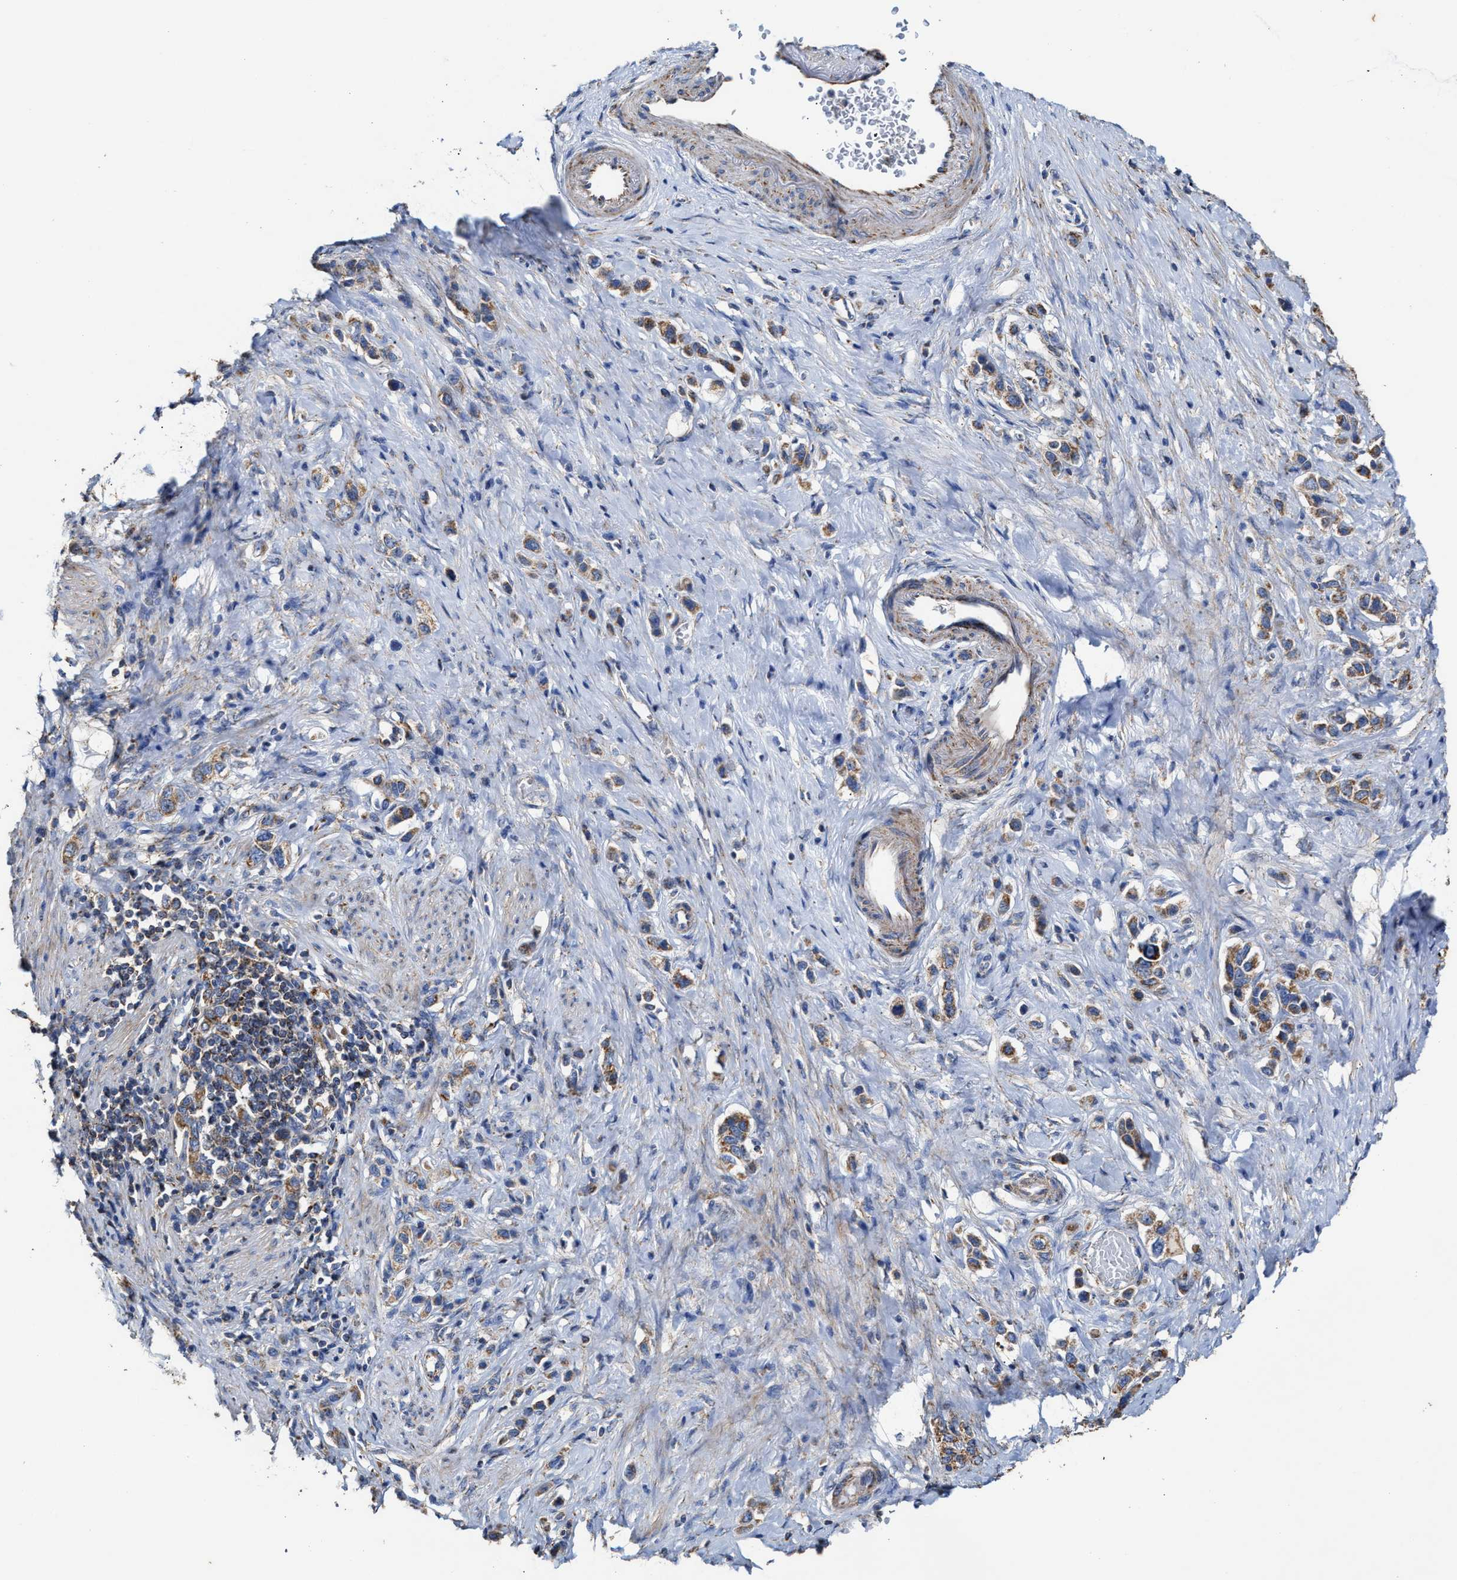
{"staining": {"intensity": "moderate", "quantity": ">75%", "location": "cytoplasmic/membranous"}, "tissue": "stomach cancer", "cell_type": "Tumor cells", "image_type": "cancer", "snomed": [{"axis": "morphology", "description": "Adenocarcinoma, NOS"}, {"axis": "topography", "description": "Stomach"}], "caption": "DAB immunohistochemical staining of stomach cancer (adenocarcinoma) demonstrates moderate cytoplasmic/membranous protein staining in approximately >75% of tumor cells.", "gene": "MECR", "patient": {"sex": "female", "age": 65}}